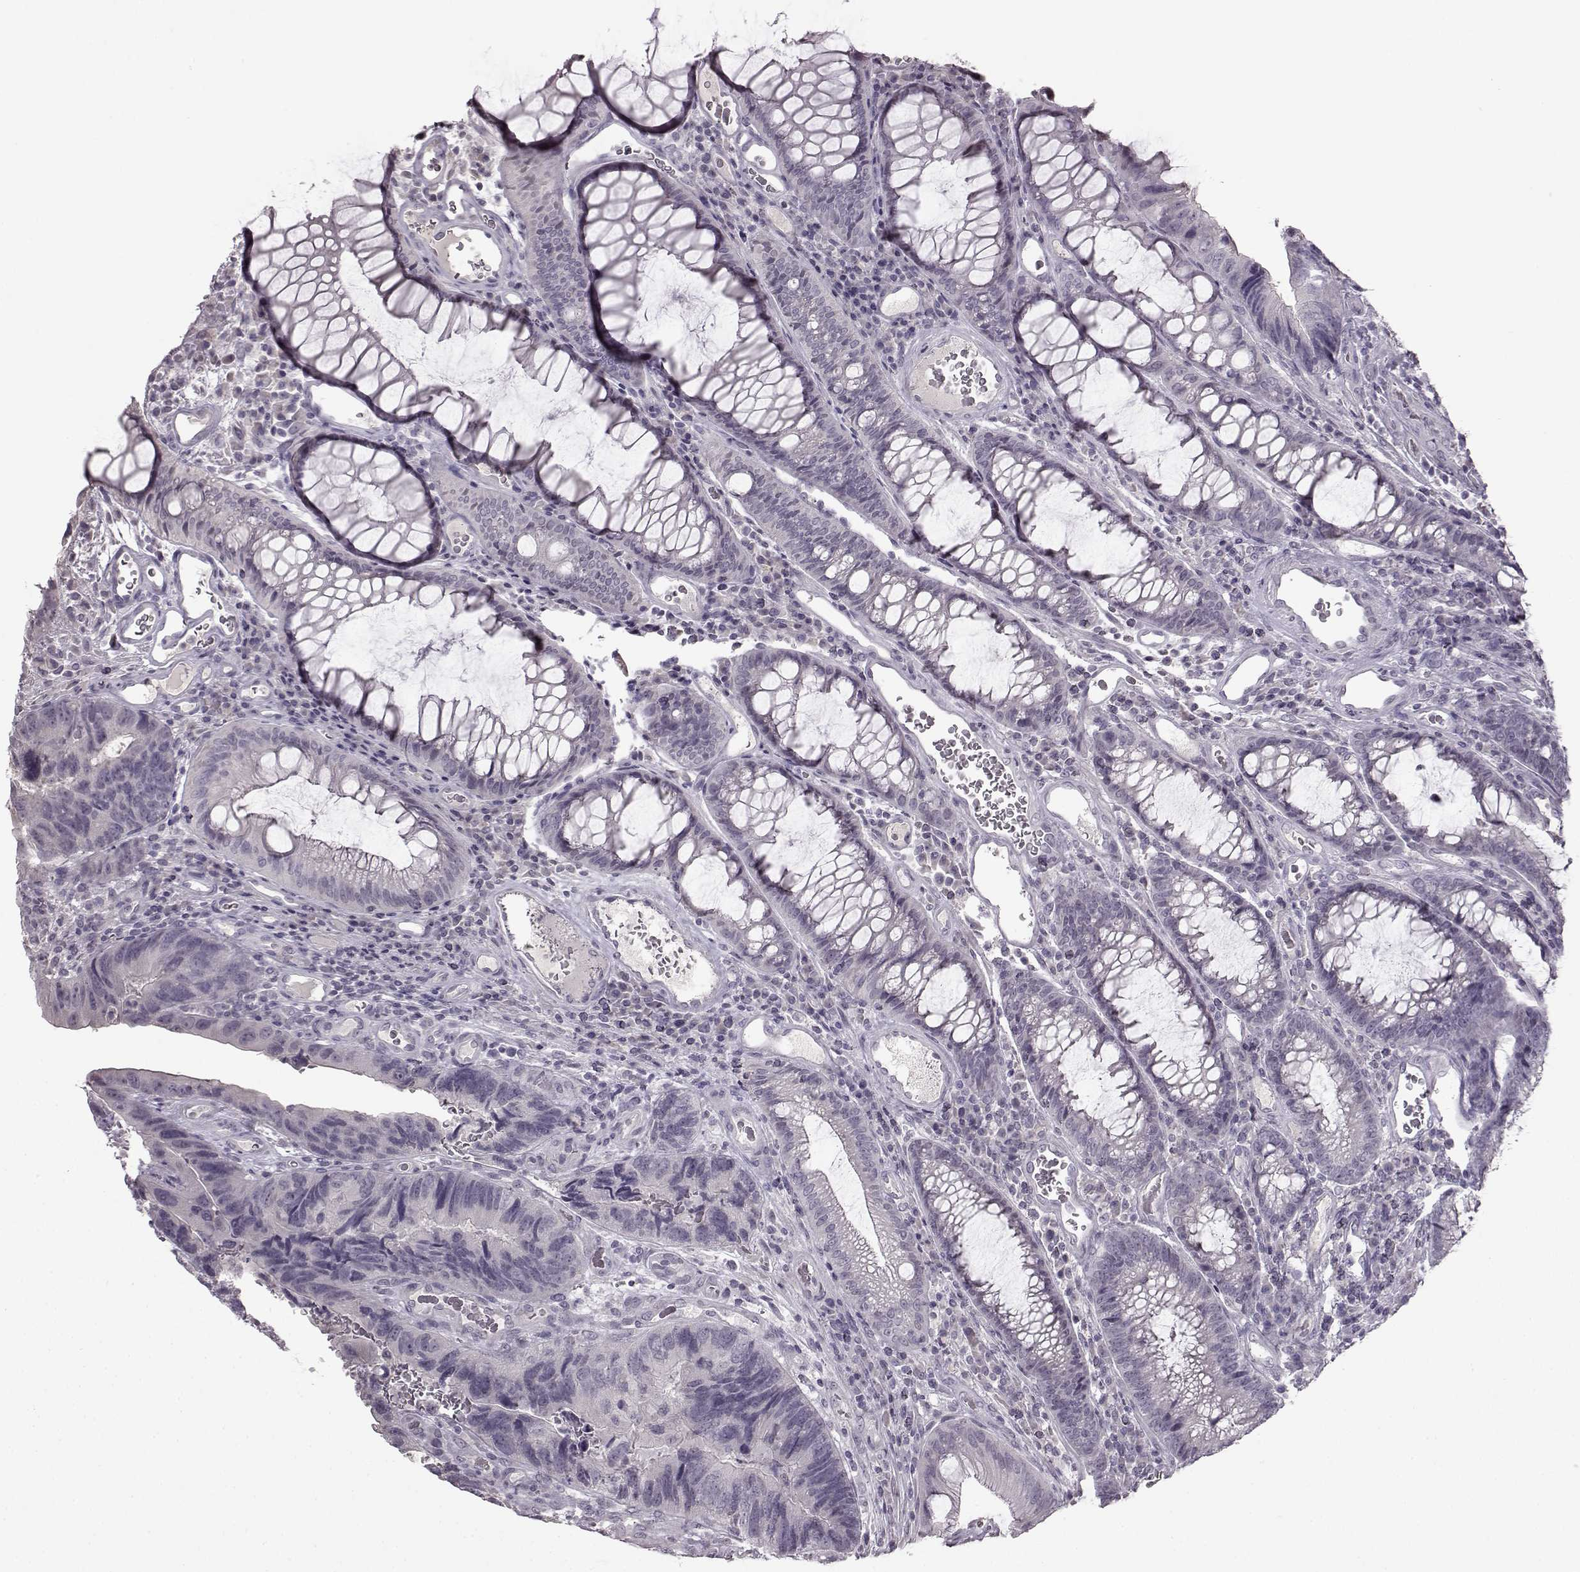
{"staining": {"intensity": "negative", "quantity": "none", "location": "none"}, "tissue": "colorectal cancer", "cell_type": "Tumor cells", "image_type": "cancer", "snomed": [{"axis": "morphology", "description": "Adenocarcinoma, NOS"}, {"axis": "topography", "description": "Colon"}], "caption": "A photomicrograph of colorectal cancer stained for a protein displays no brown staining in tumor cells.", "gene": "LHB", "patient": {"sex": "female", "age": 67}}